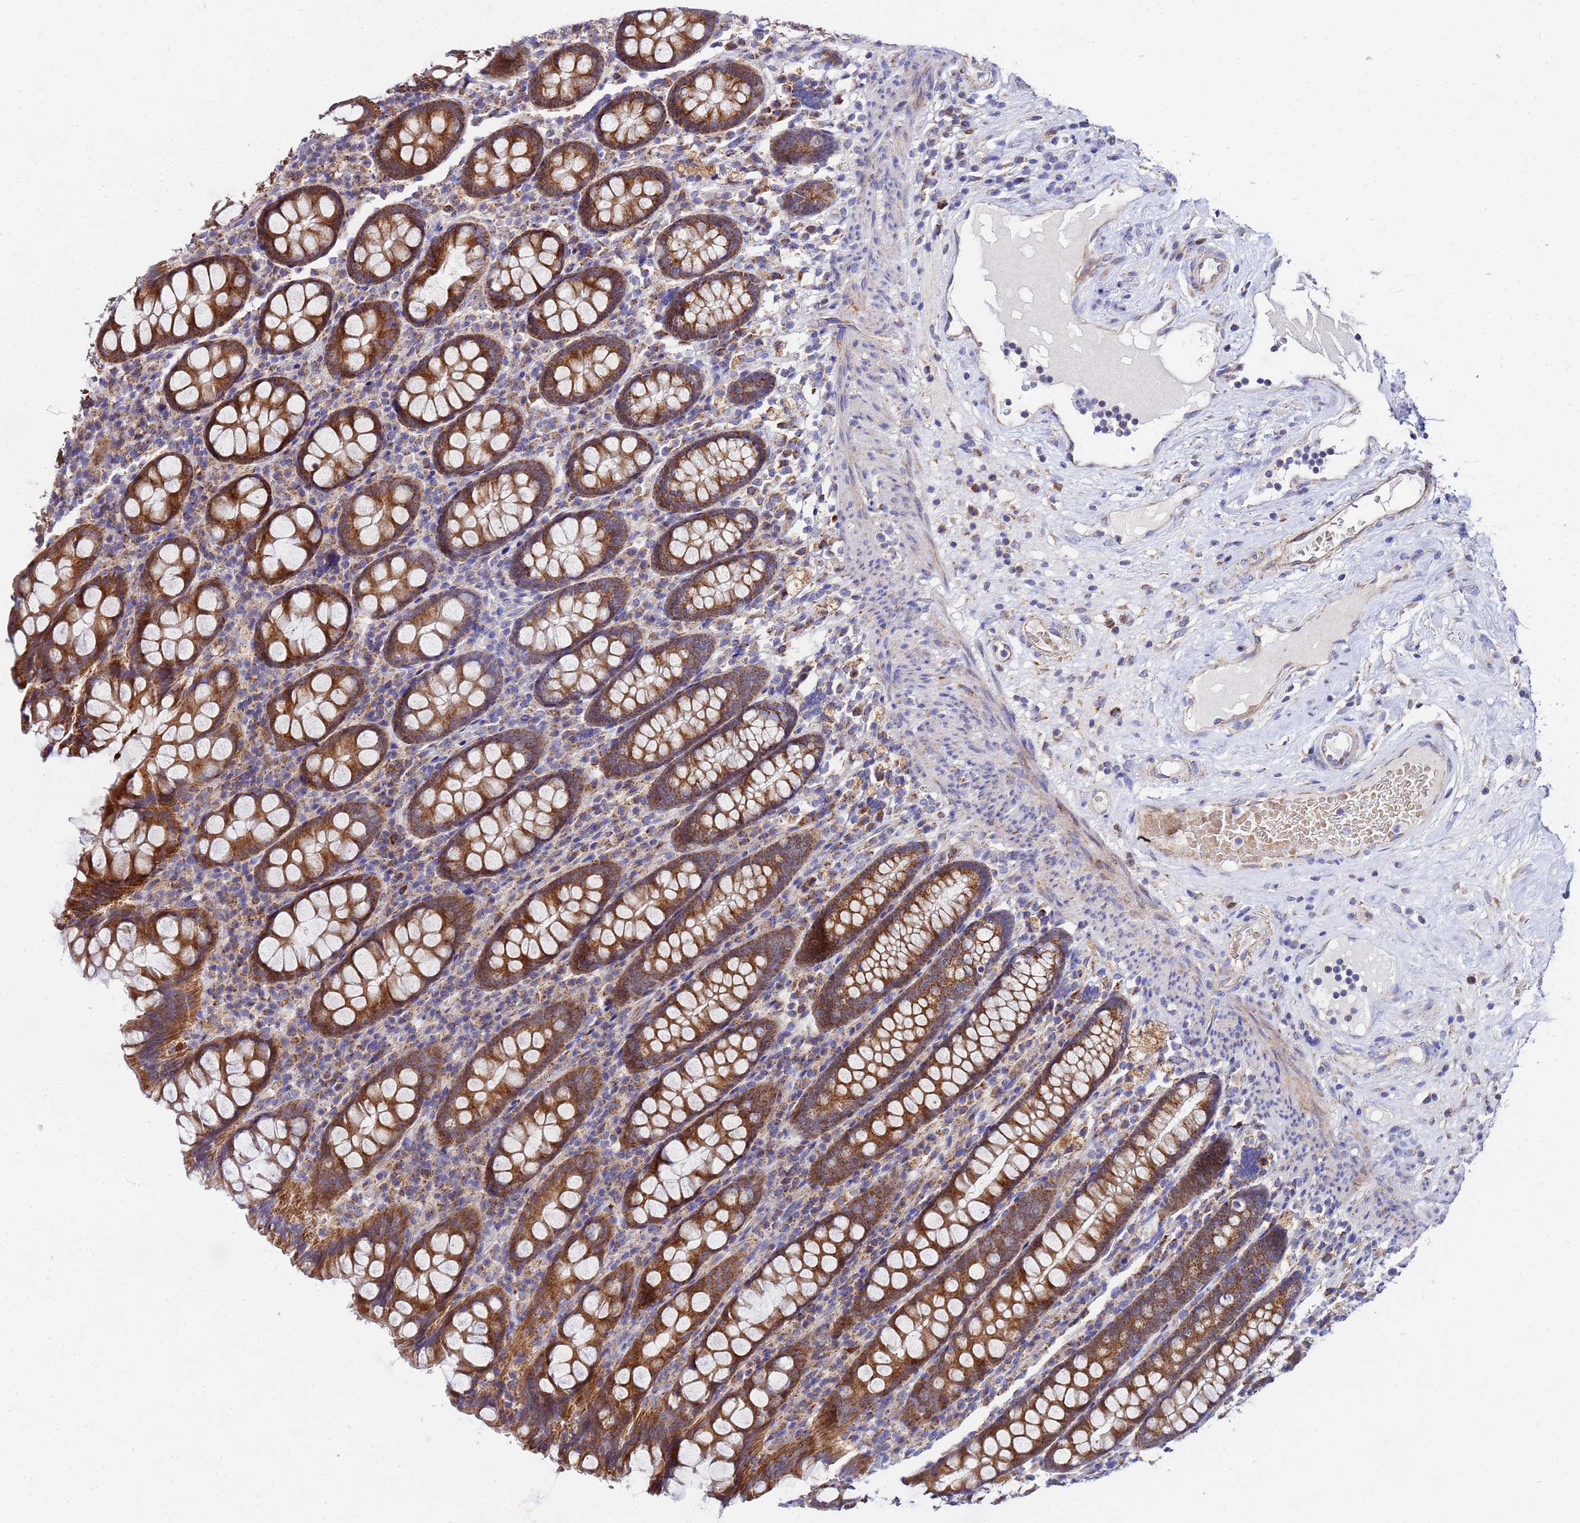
{"staining": {"intensity": "weak", "quantity": ">75%", "location": "cytoplasmic/membranous"}, "tissue": "colon", "cell_type": "Endothelial cells", "image_type": "normal", "snomed": [{"axis": "morphology", "description": "Normal tissue, NOS"}, {"axis": "topography", "description": "Colon"}], "caption": "Benign colon demonstrates weak cytoplasmic/membranous expression in approximately >75% of endothelial cells (DAB (3,3'-diaminobenzidine) IHC, brown staining for protein, blue staining for nuclei)..", "gene": "FAHD2A", "patient": {"sex": "female", "age": 79}}